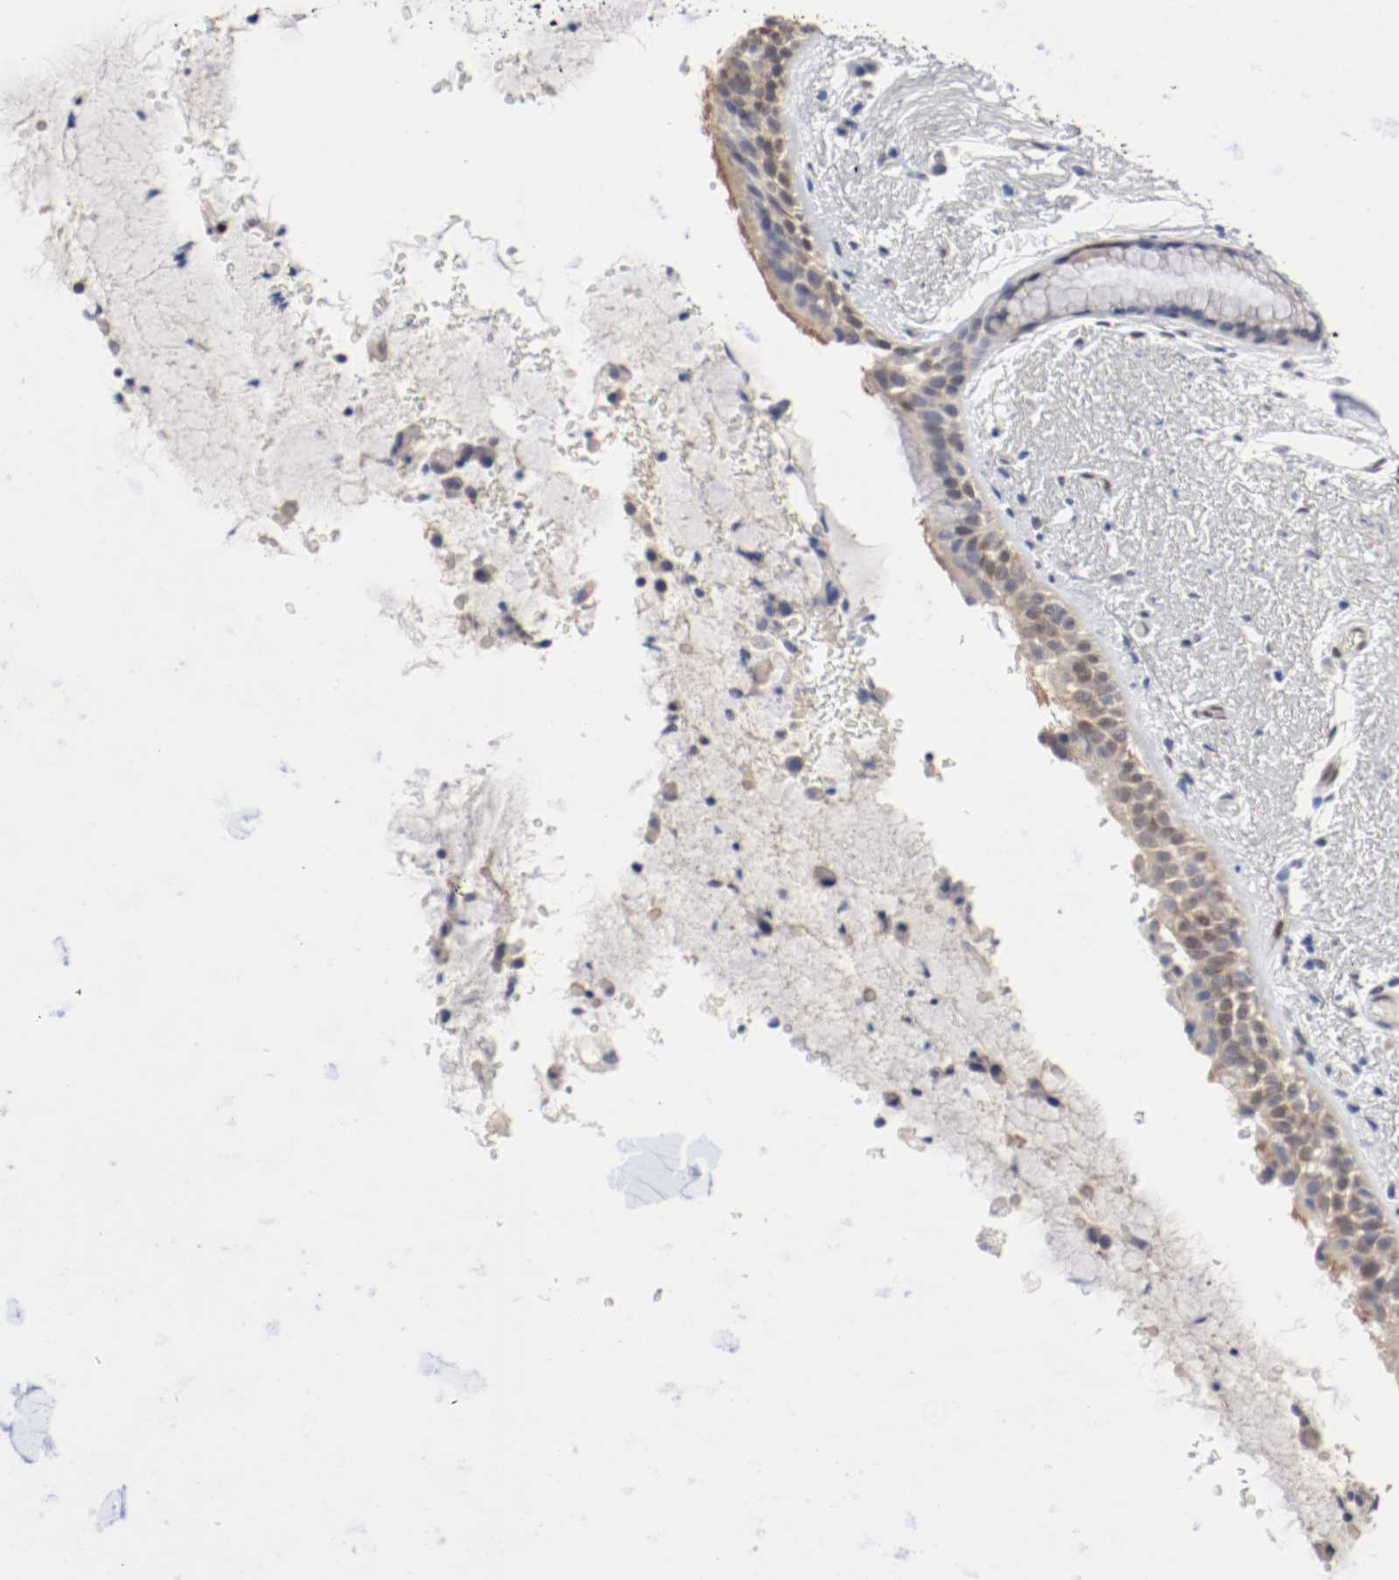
{"staining": {"intensity": "moderate", "quantity": ">75%", "location": "cytoplasmic/membranous,nuclear"}, "tissue": "bronchus", "cell_type": "Respiratory epithelial cells", "image_type": "normal", "snomed": [{"axis": "morphology", "description": "Normal tissue, NOS"}, {"axis": "topography", "description": "Bronchus"}], "caption": "Respiratory epithelial cells display medium levels of moderate cytoplasmic/membranous,nuclear expression in approximately >75% of cells in normal bronchus.", "gene": "FOSL2", "patient": {"sex": "female", "age": 54}}